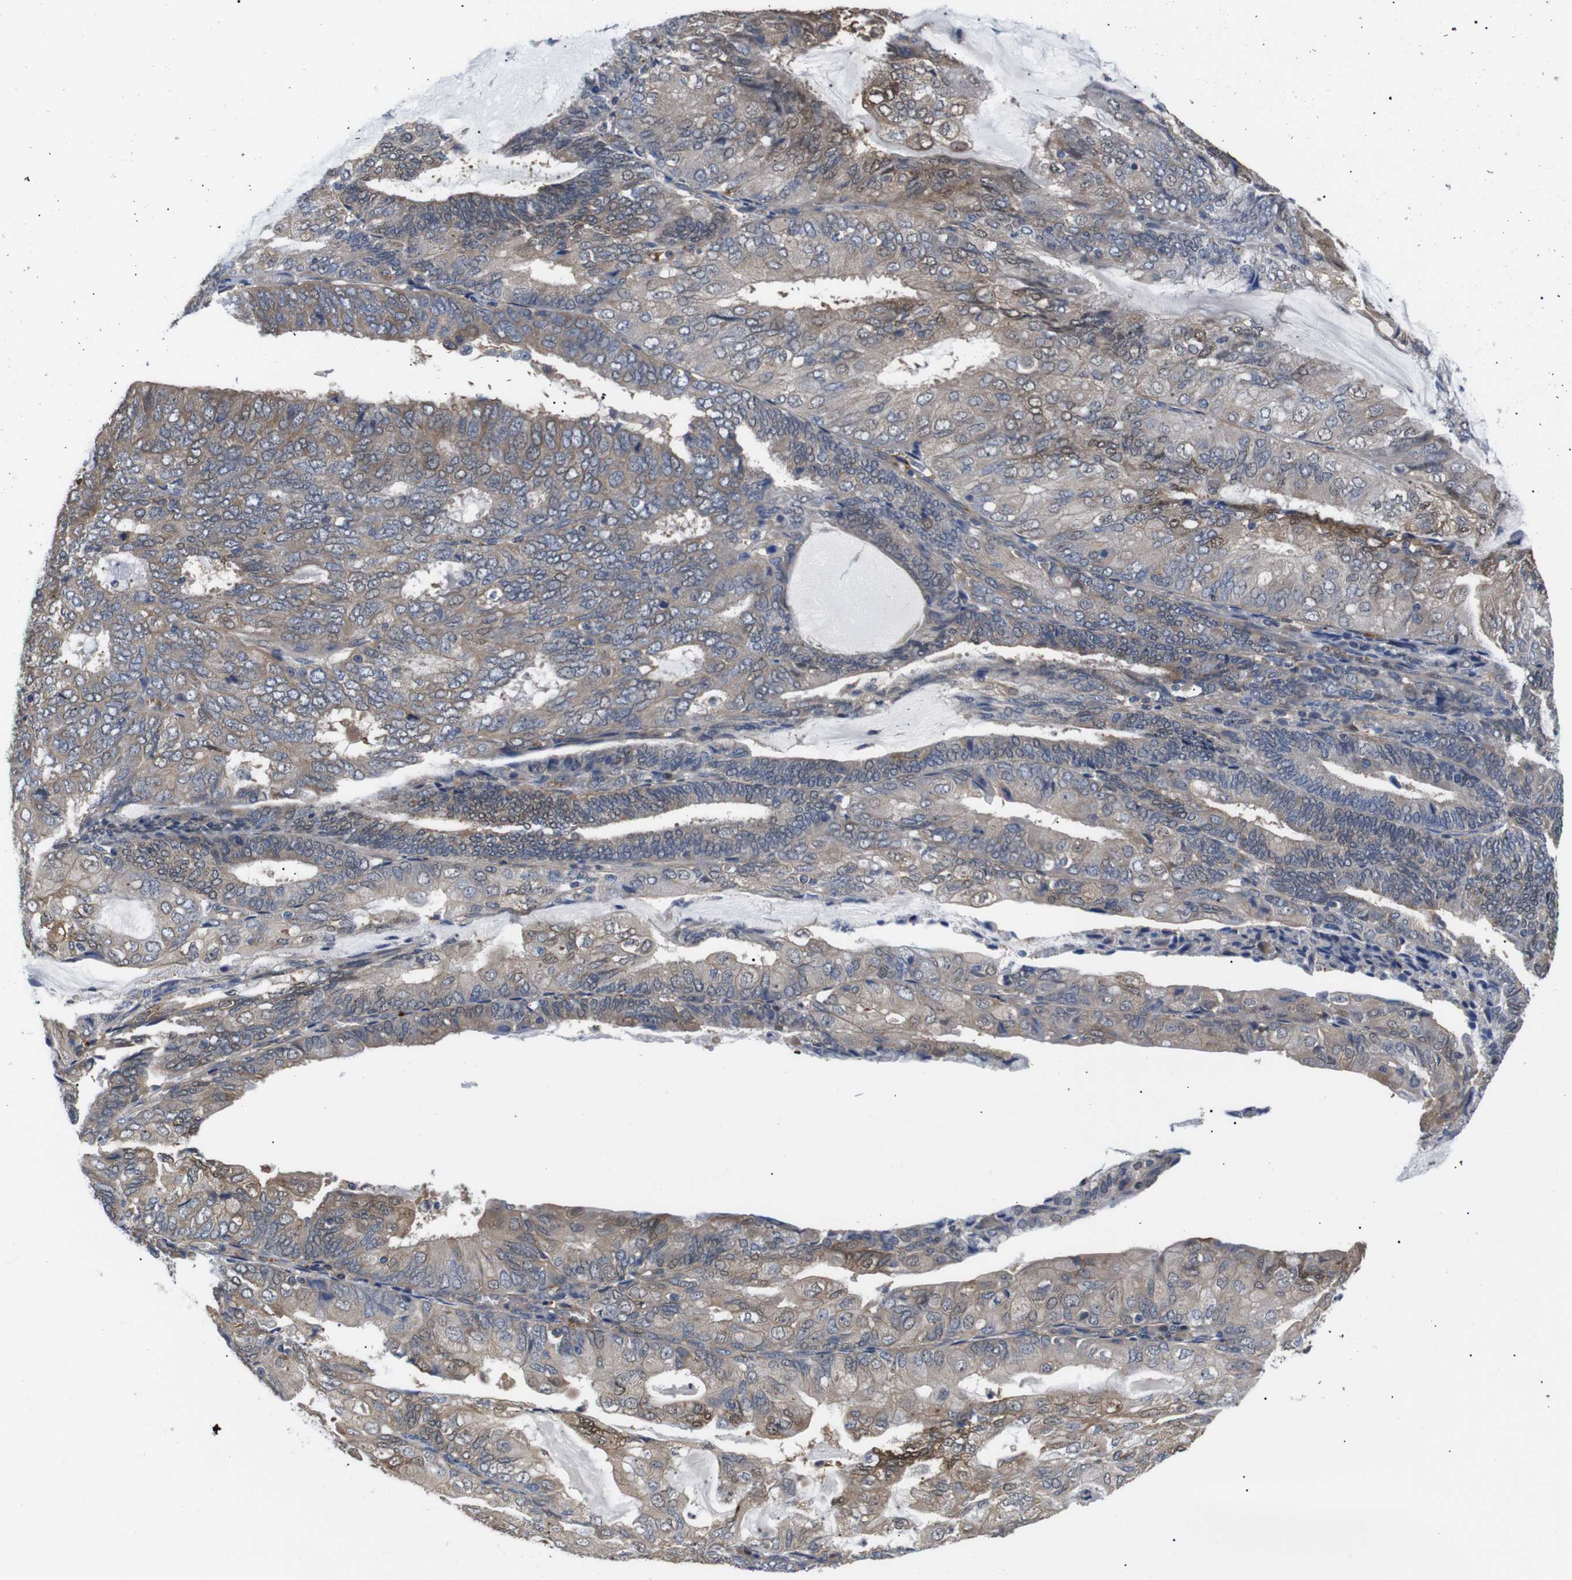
{"staining": {"intensity": "weak", "quantity": ">75%", "location": "cytoplasmic/membranous"}, "tissue": "endometrial cancer", "cell_type": "Tumor cells", "image_type": "cancer", "snomed": [{"axis": "morphology", "description": "Adenocarcinoma, NOS"}, {"axis": "topography", "description": "Endometrium"}], "caption": "A low amount of weak cytoplasmic/membranous expression is identified in approximately >75% of tumor cells in endometrial cancer tissue.", "gene": "DDR1", "patient": {"sex": "female", "age": 81}}